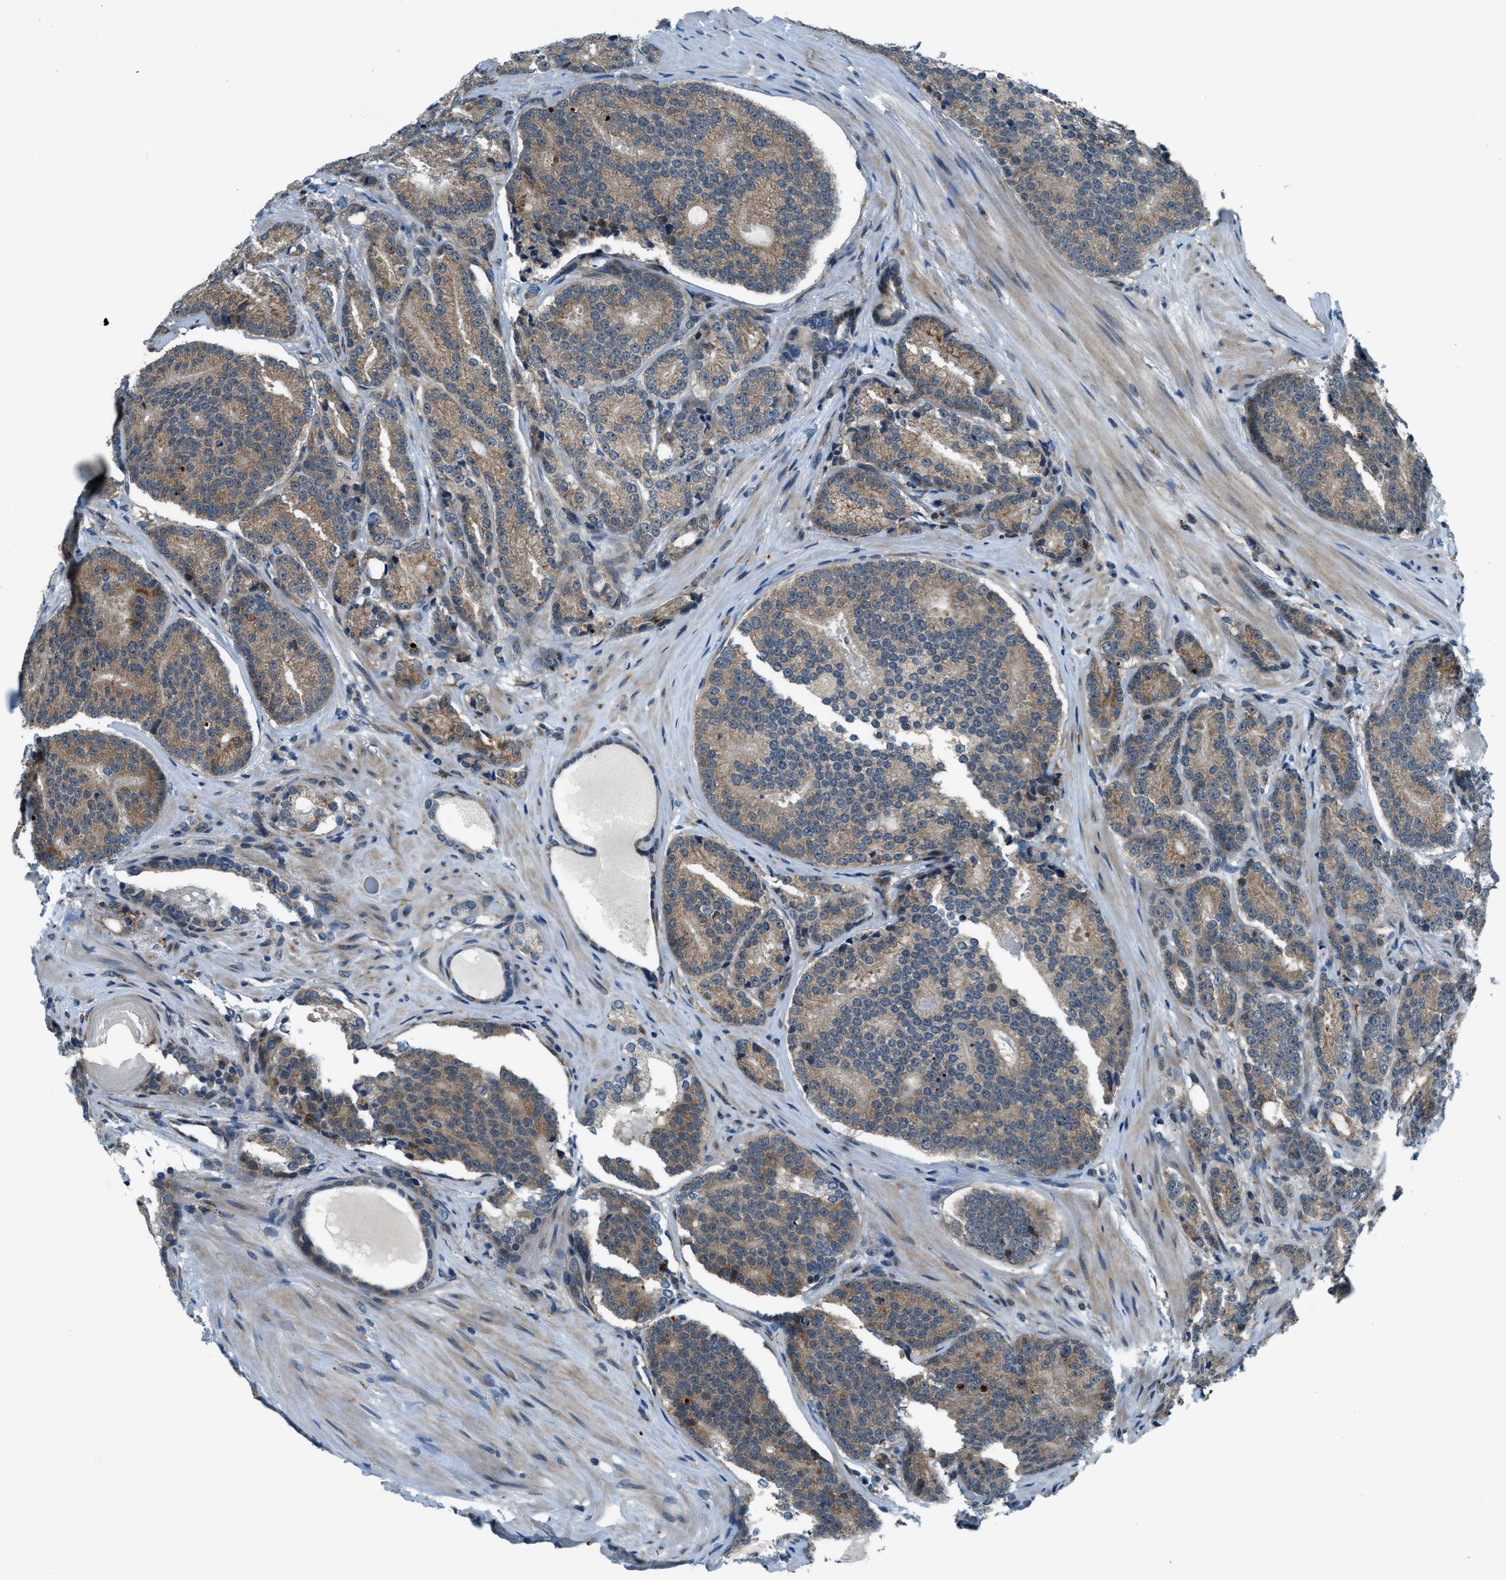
{"staining": {"intensity": "weak", "quantity": ">75%", "location": "cytoplasmic/membranous"}, "tissue": "prostate cancer", "cell_type": "Tumor cells", "image_type": "cancer", "snomed": [{"axis": "morphology", "description": "Adenocarcinoma, High grade"}, {"axis": "topography", "description": "Prostate"}], "caption": "High-magnification brightfield microscopy of prostate cancer (adenocarcinoma (high-grade)) stained with DAB (brown) and counterstained with hematoxylin (blue). tumor cells exhibit weak cytoplasmic/membranous positivity is appreciated in approximately>75% of cells. (Stains: DAB in brown, nuclei in blue, Microscopy: brightfield microscopy at high magnification).", "gene": "GINM1", "patient": {"sex": "male", "age": 61}}